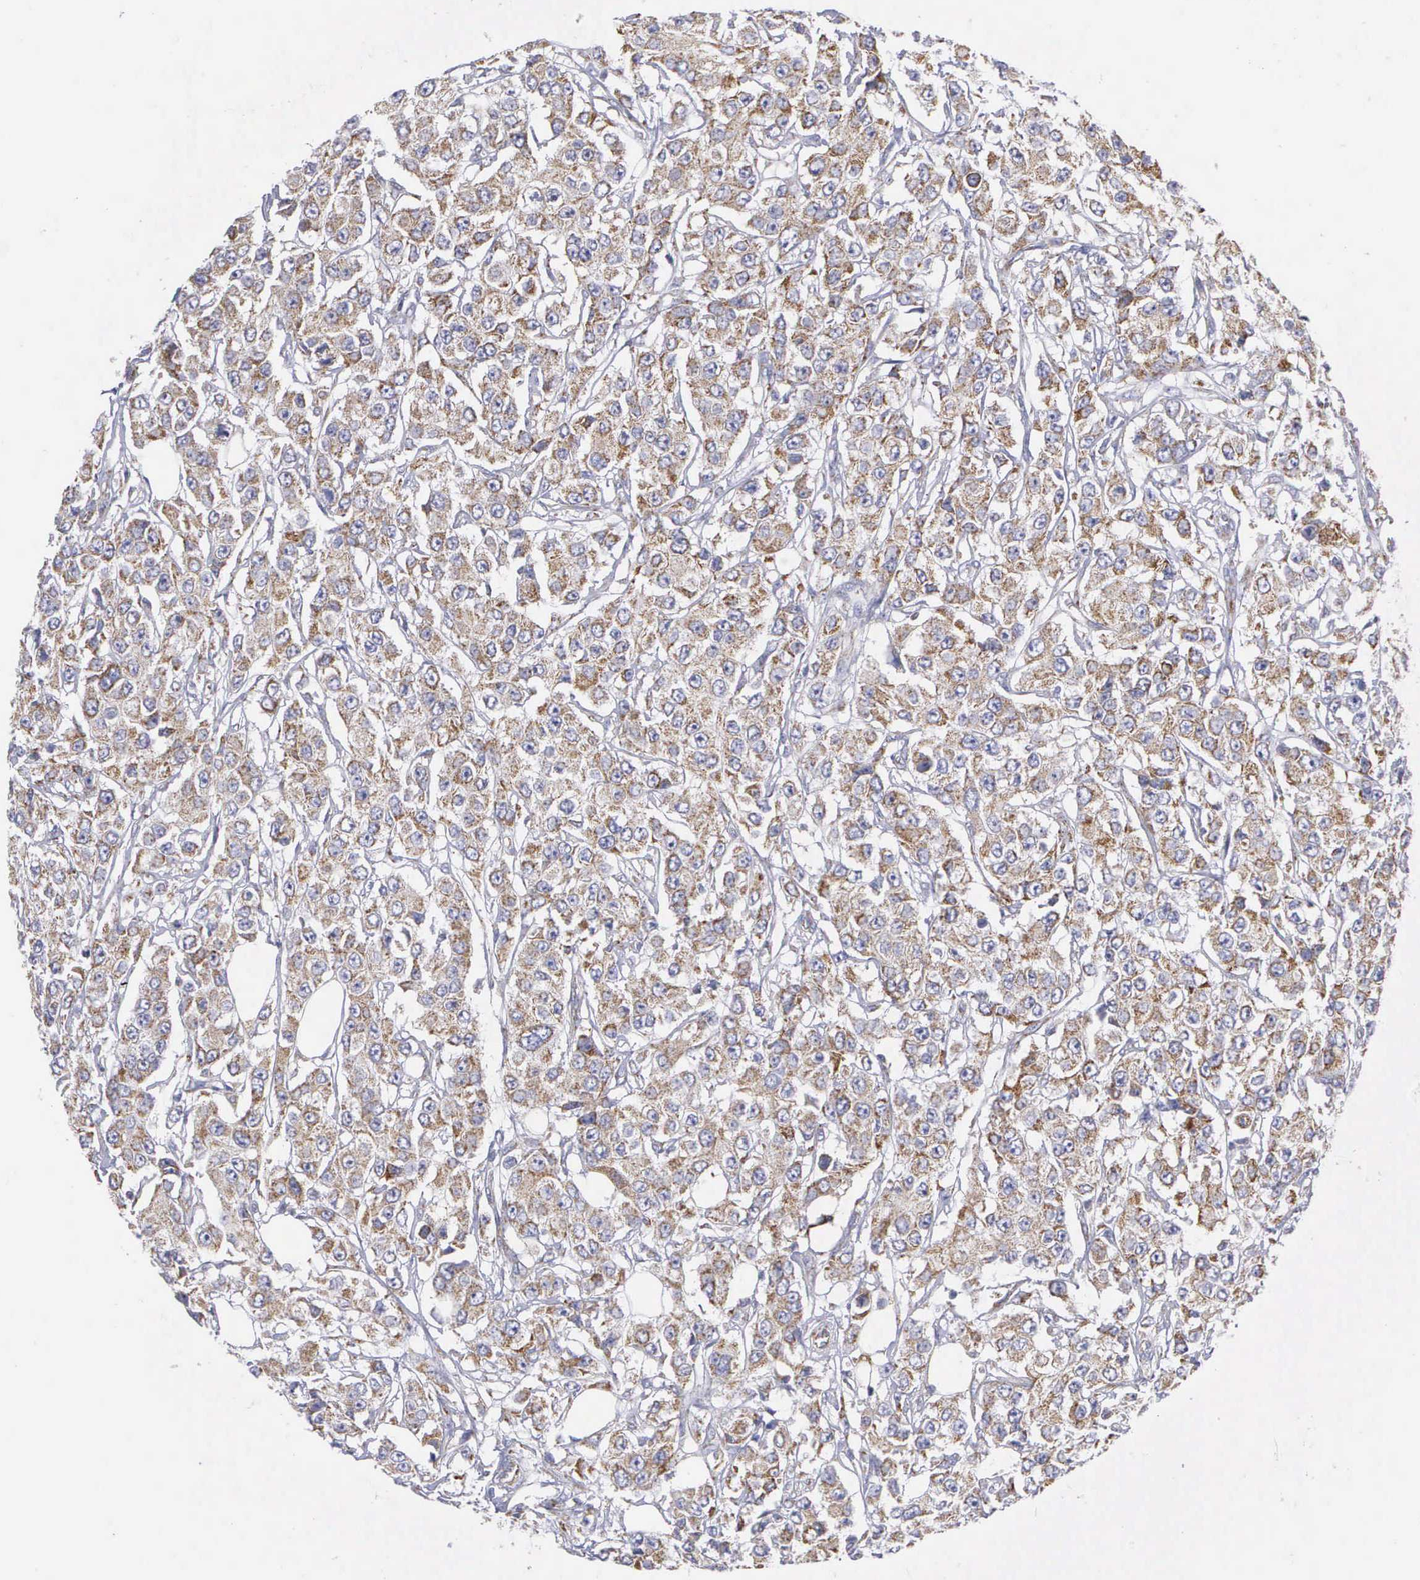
{"staining": {"intensity": "moderate", "quantity": "25%-75%", "location": "cytoplasmic/membranous"}, "tissue": "breast cancer", "cell_type": "Tumor cells", "image_type": "cancer", "snomed": [{"axis": "morphology", "description": "Duct carcinoma"}, {"axis": "topography", "description": "Breast"}], "caption": "Breast infiltrating ductal carcinoma stained with a protein marker shows moderate staining in tumor cells.", "gene": "APOOL", "patient": {"sex": "female", "age": 58}}